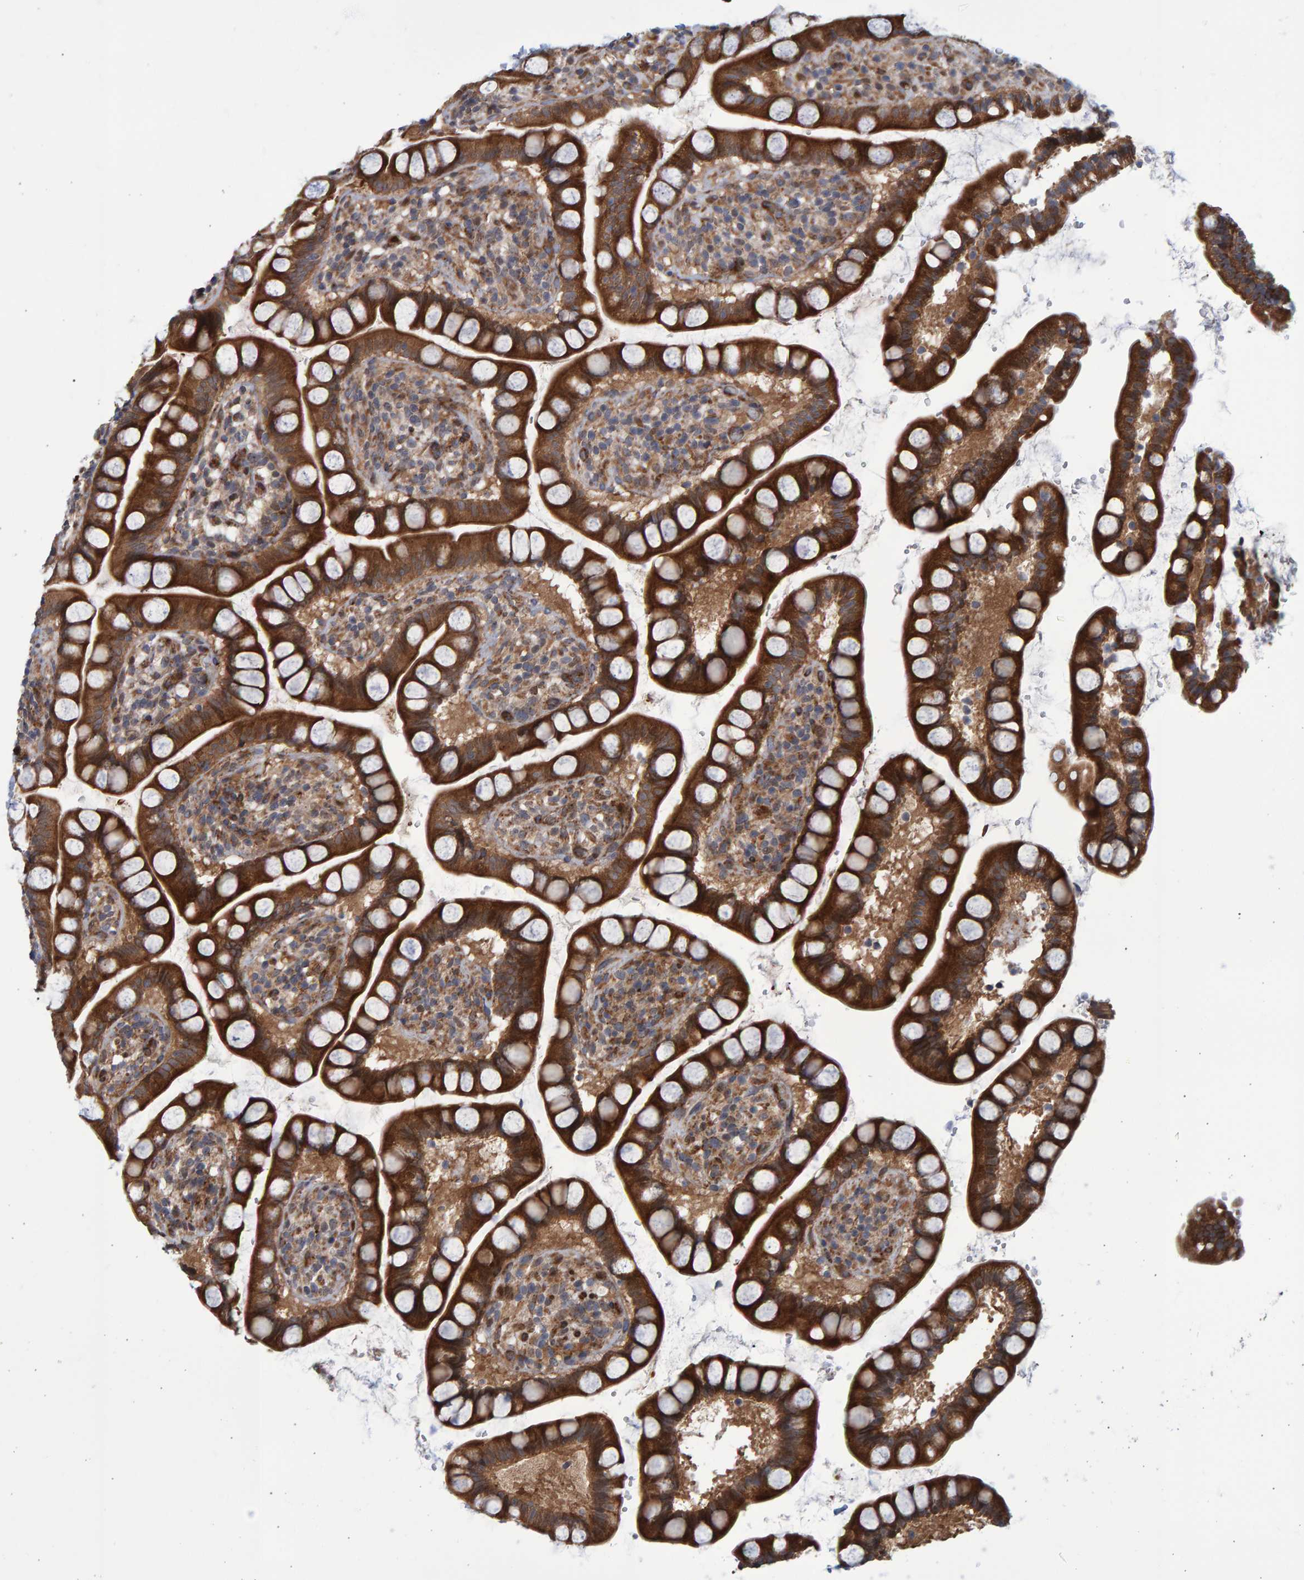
{"staining": {"intensity": "strong", "quantity": ">75%", "location": "cytoplasmic/membranous"}, "tissue": "small intestine", "cell_type": "Glandular cells", "image_type": "normal", "snomed": [{"axis": "morphology", "description": "Normal tissue, NOS"}, {"axis": "topography", "description": "Small intestine"}], "caption": "Immunohistochemistry (IHC) (DAB) staining of normal small intestine reveals strong cytoplasmic/membranous protein expression in approximately >75% of glandular cells.", "gene": "LRBA", "patient": {"sex": "female", "age": 84}}